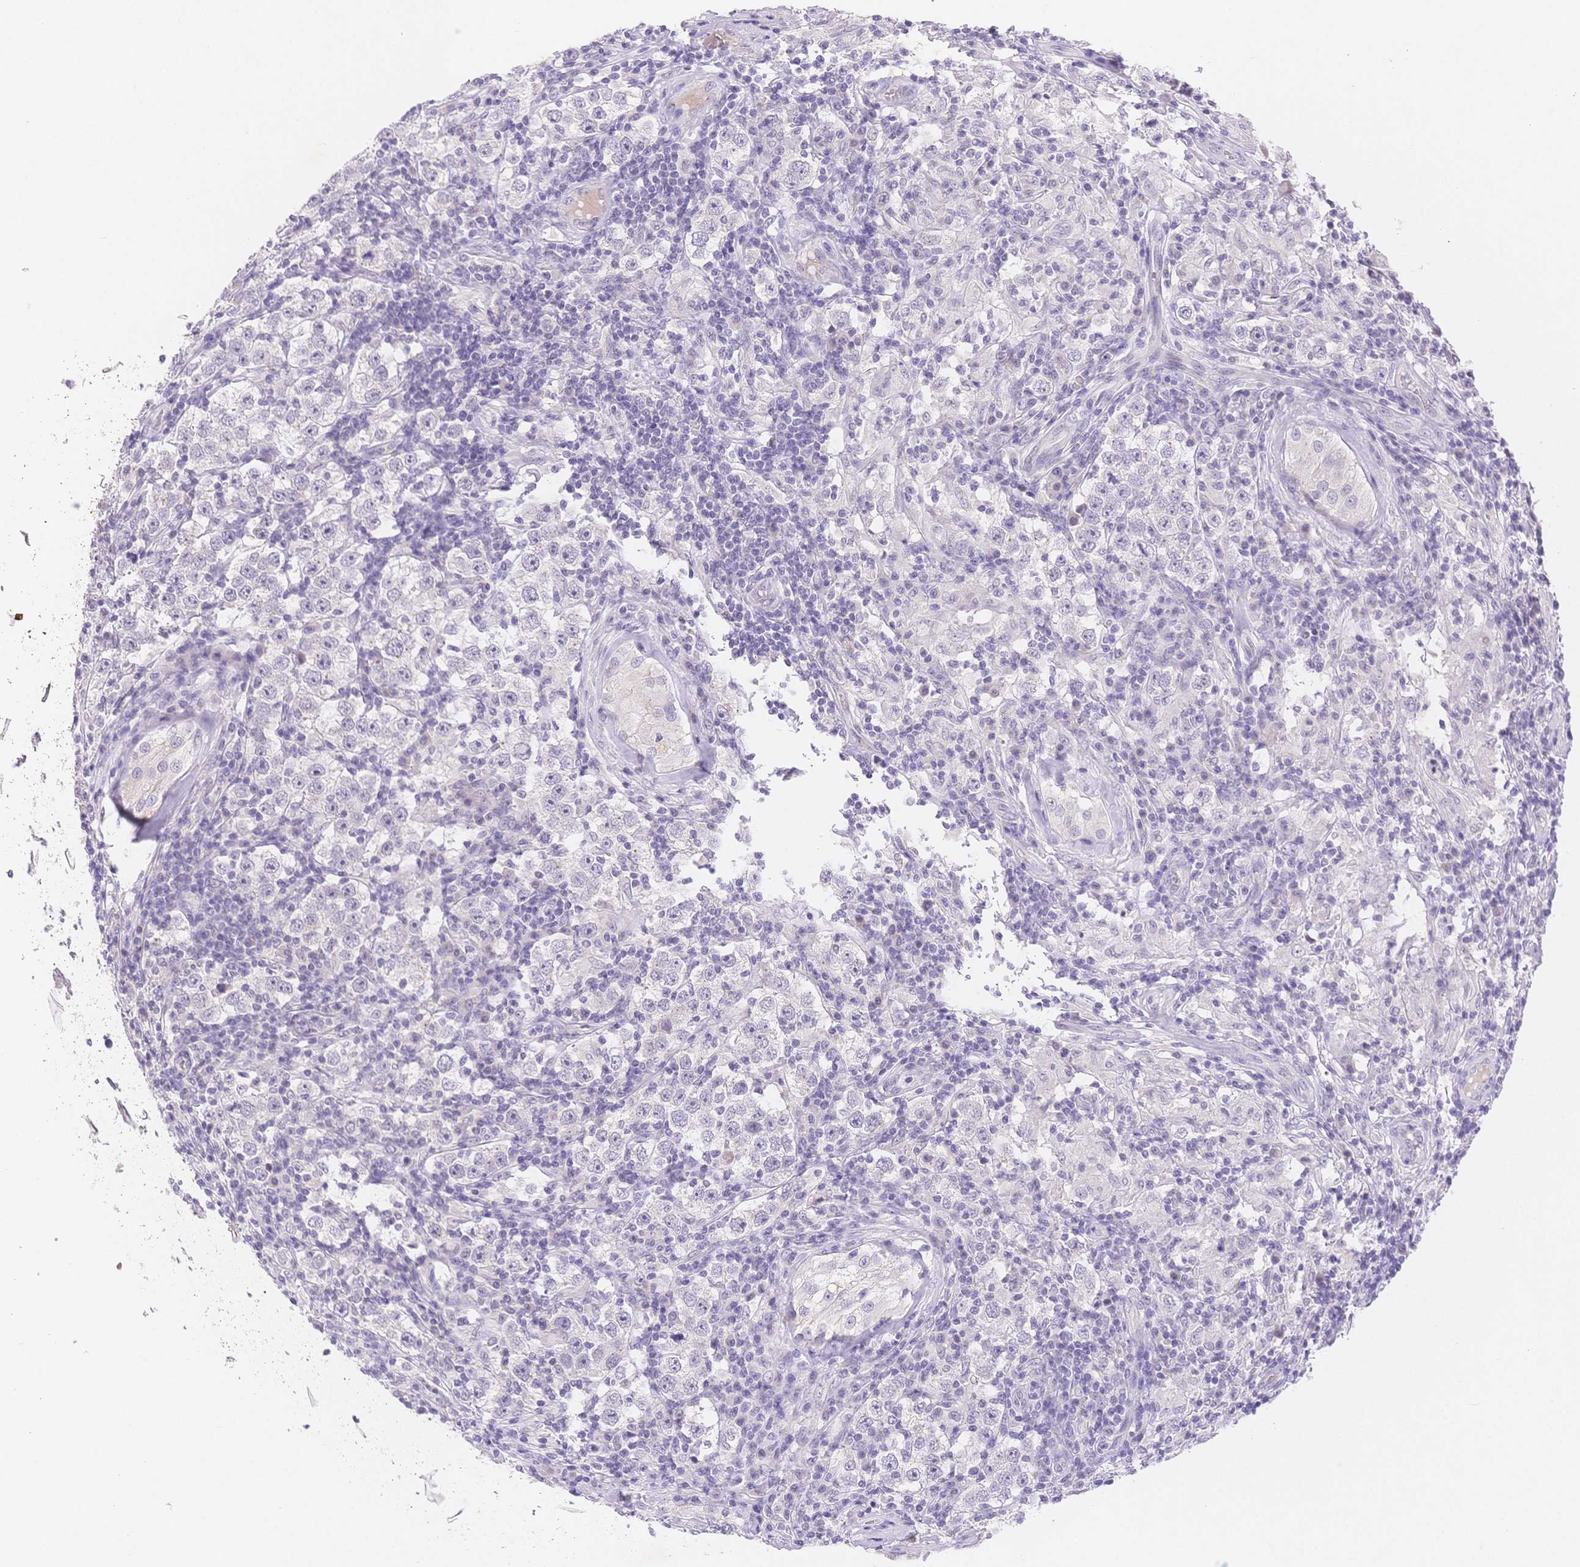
{"staining": {"intensity": "negative", "quantity": "none", "location": "none"}, "tissue": "urothelial cancer", "cell_type": "Tumor cells", "image_type": "cancer", "snomed": [{"axis": "morphology", "description": "Normal tissue, NOS"}, {"axis": "morphology", "description": "Urothelial carcinoma, High grade"}, {"axis": "morphology", "description": "Seminoma, NOS"}, {"axis": "morphology", "description": "Carcinoma, Embryonal, NOS"}, {"axis": "topography", "description": "Urinary bladder"}, {"axis": "topography", "description": "Testis"}], "caption": "Immunohistochemistry (IHC) histopathology image of human urothelial cancer stained for a protein (brown), which exhibits no positivity in tumor cells.", "gene": "MYOM1", "patient": {"sex": "male", "age": 41}}